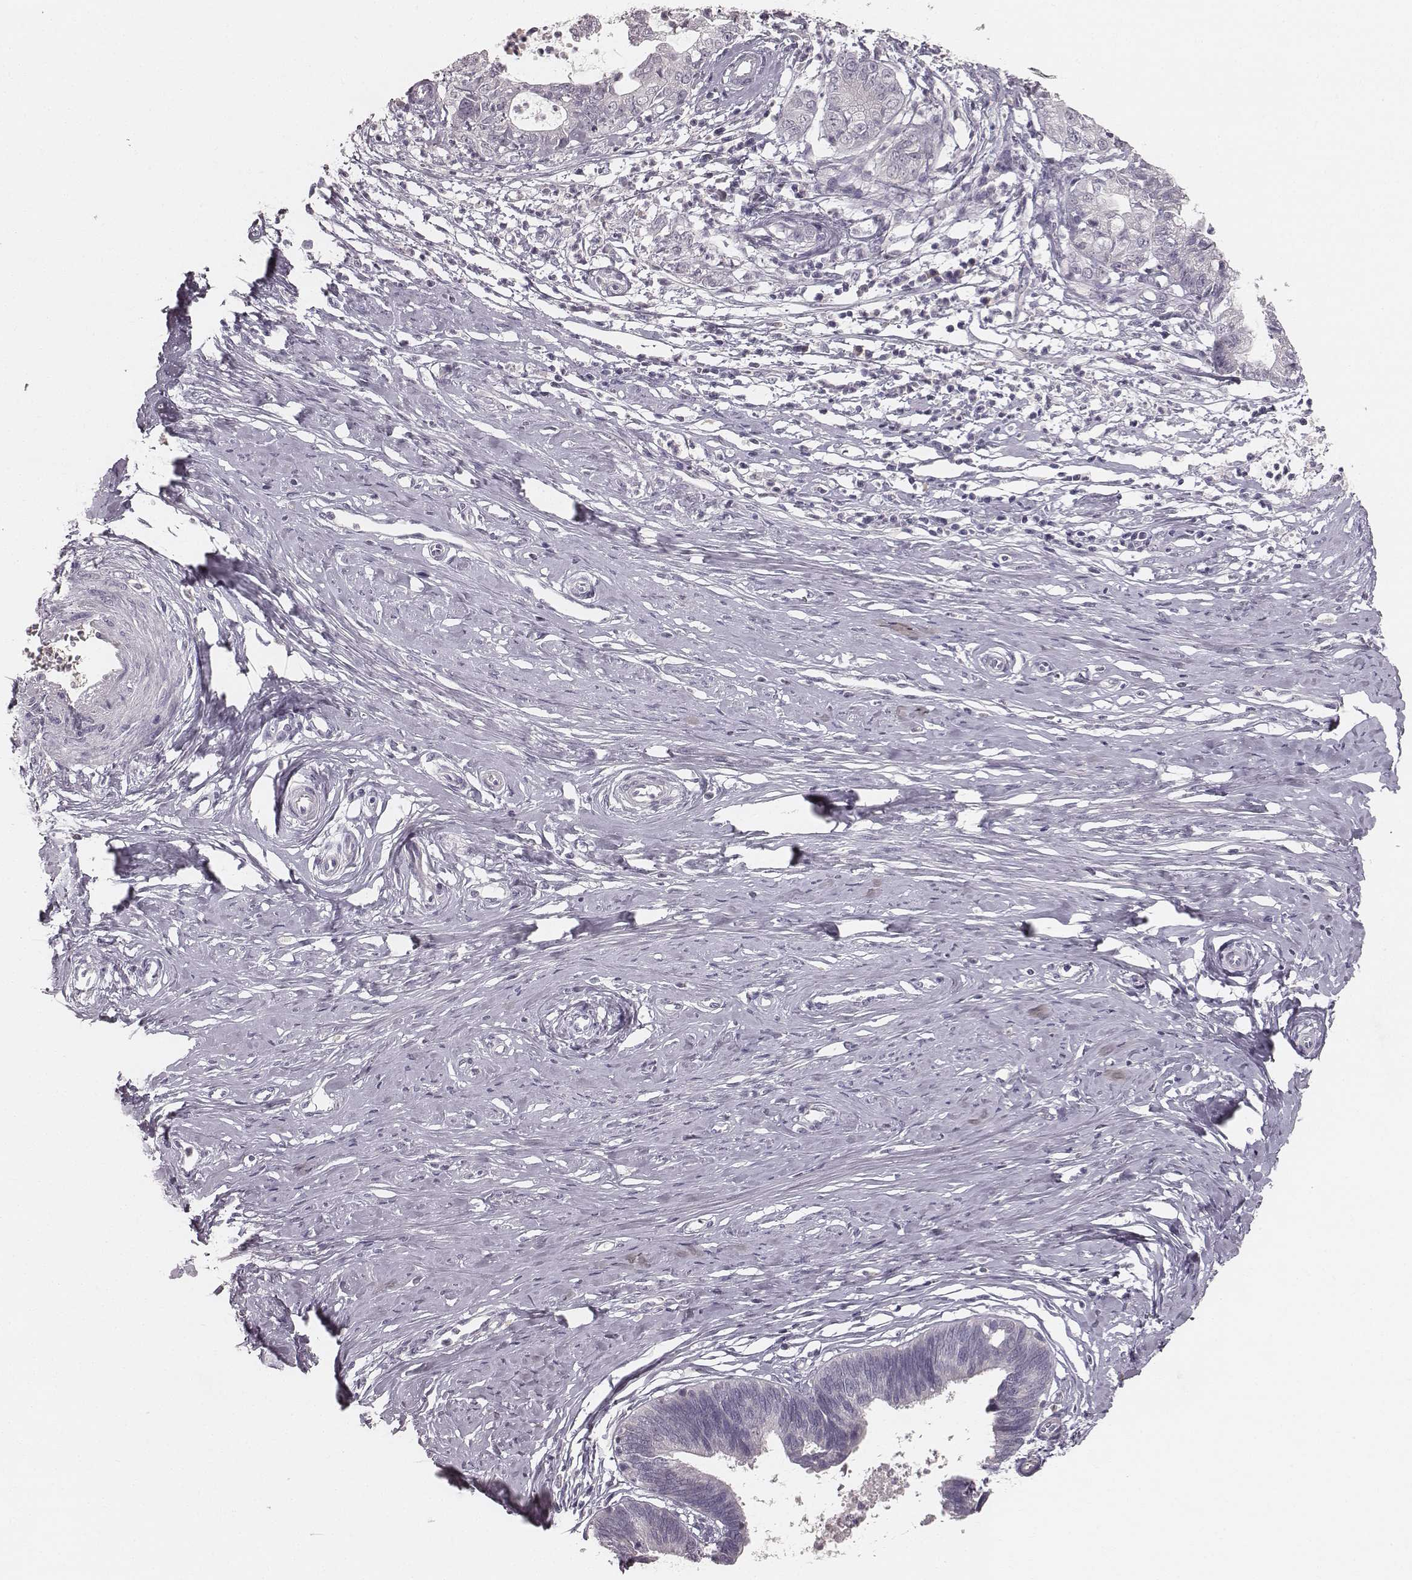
{"staining": {"intensity": "negative", "quantity": "none", "location": "none"}, "tissue": "cervical cancer", "cell_type": "Tumor cells", "image_type": "cancer", "snomed": [{"axis": "morphology", "description": "Normal tissue, NOS"}, {"axis": "morphology", "description": "Adenocarcinoma, NOS"}, {"axis": "topography", "description": "Cervix"}], "caption": "Histopathology image shows no protein positivity in tumor cells of adenocarcinoma (cervical) tissue.", "gene": "LY6K", "patient": {"sex": "female", "age": 38}}